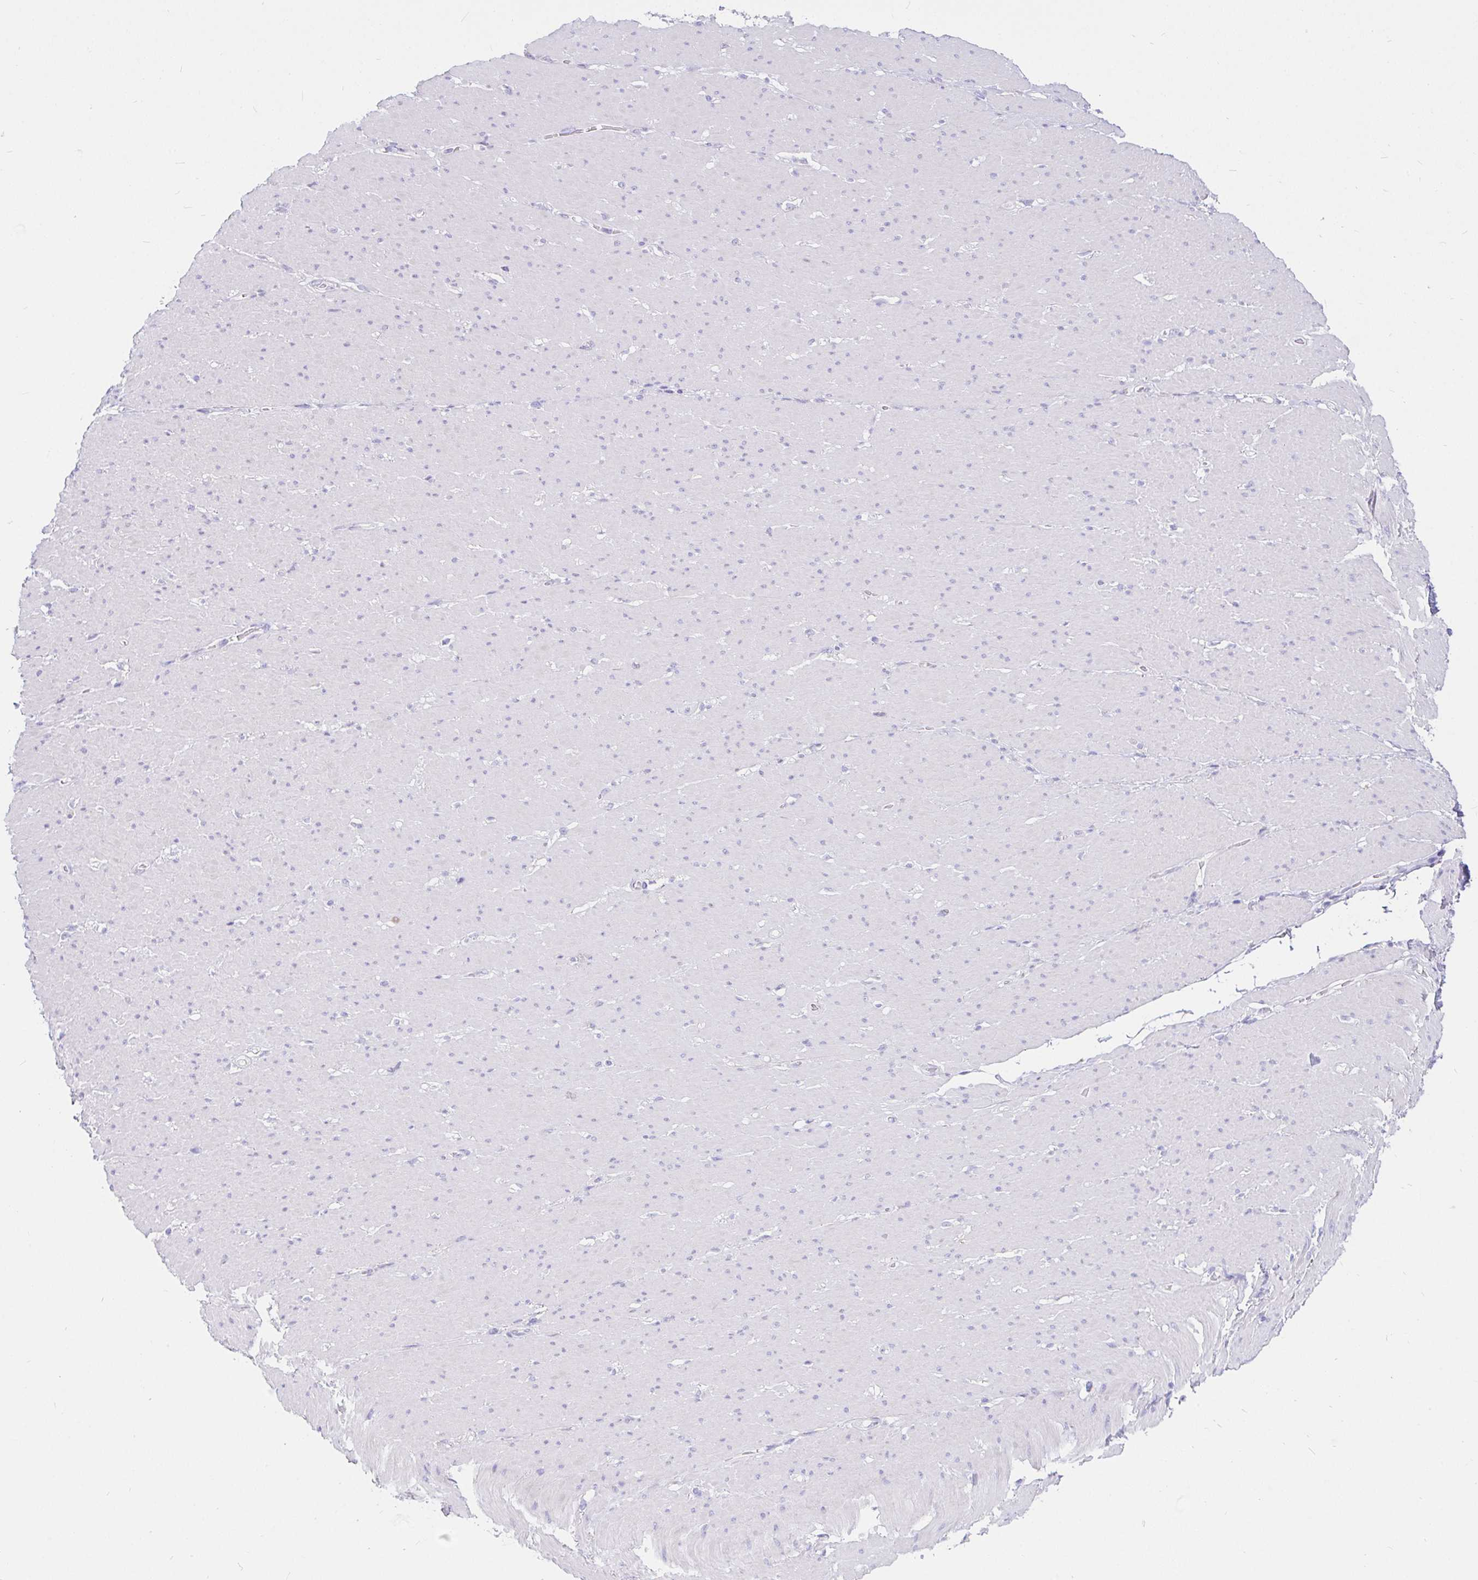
{"staining": {"intensity": "negative", "quantity": "none", "location": "none"}, "tissue": "smooth muscle", "cell_type": "Smooth muscle cells", "image_type": "normal", "snomed": [{"axis": "morphology", "description": "Normal tissue, NOS"}, {"axis": "topography", "description": "Smooth muscle"}, {"axis": "topography", "description": "Rectum"}], "caption": "Image shows no significant protein positivity in smooth muscle cells of unremarkable smooth muscle. The staining is performed using DAB brown chromogen with nuclei counter-stained in using hematoxylin.", "gene": "CCDC62", "patient": {"sex": "male", "age": 53}}